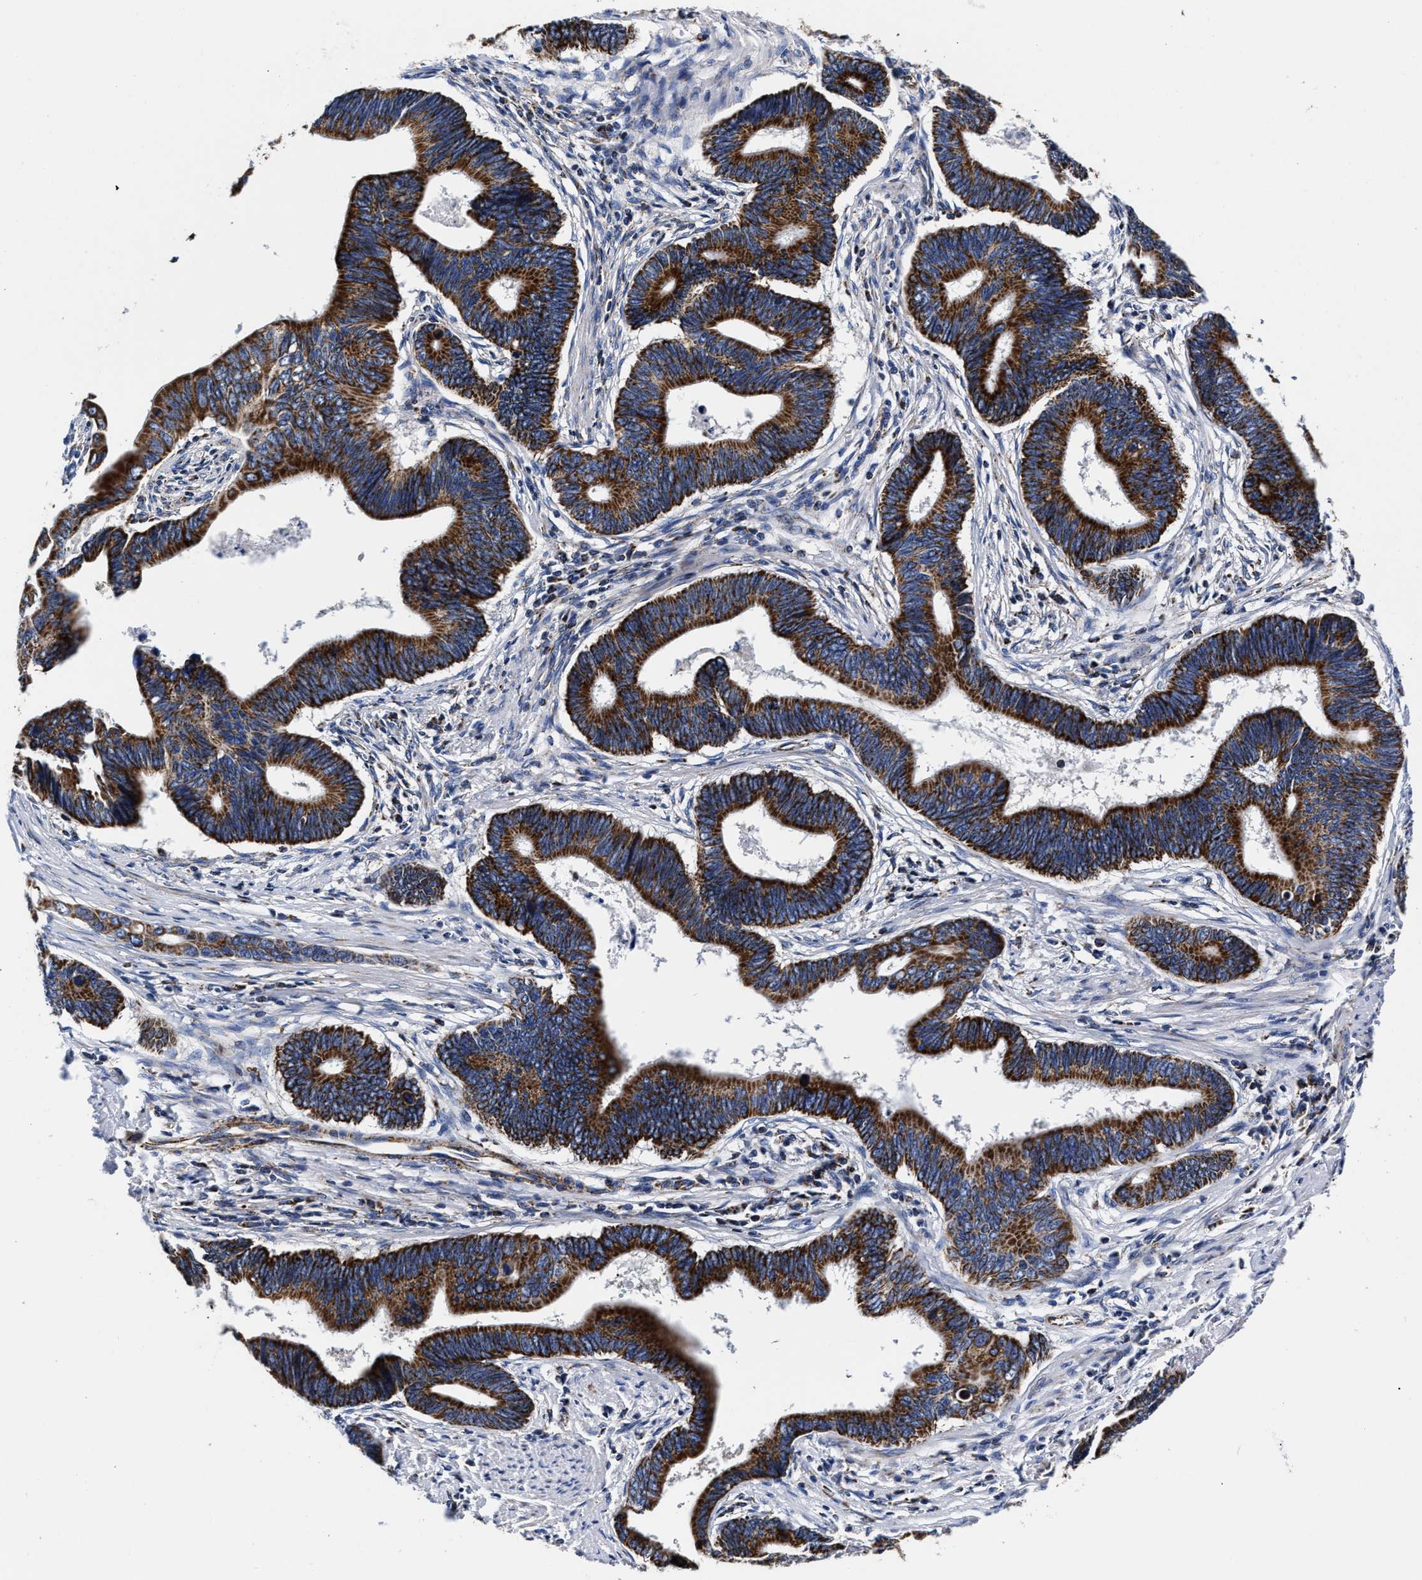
{"staining": {"intensity": "strong", "quantity": ">75%", "location": "cytoplasmic/membranous"}, "tissue": "pancreatic cancer", "cell_type": "Tumor cells", "image_type": "cancer", "snomed": [{"axis": "morphology", "description": "Adenocarcinoma, NOS"}, {"axis": "topography", "description": "Pancreas"}], "caption": "There is high levels of strong cytoplasmic/membranous expression in tumor cells of pancreatic cancer, as demonstrated by immunohistochemical staining (brown color).", "gene": "HINT2", "patient": {"sex": "female", "age": 70}}